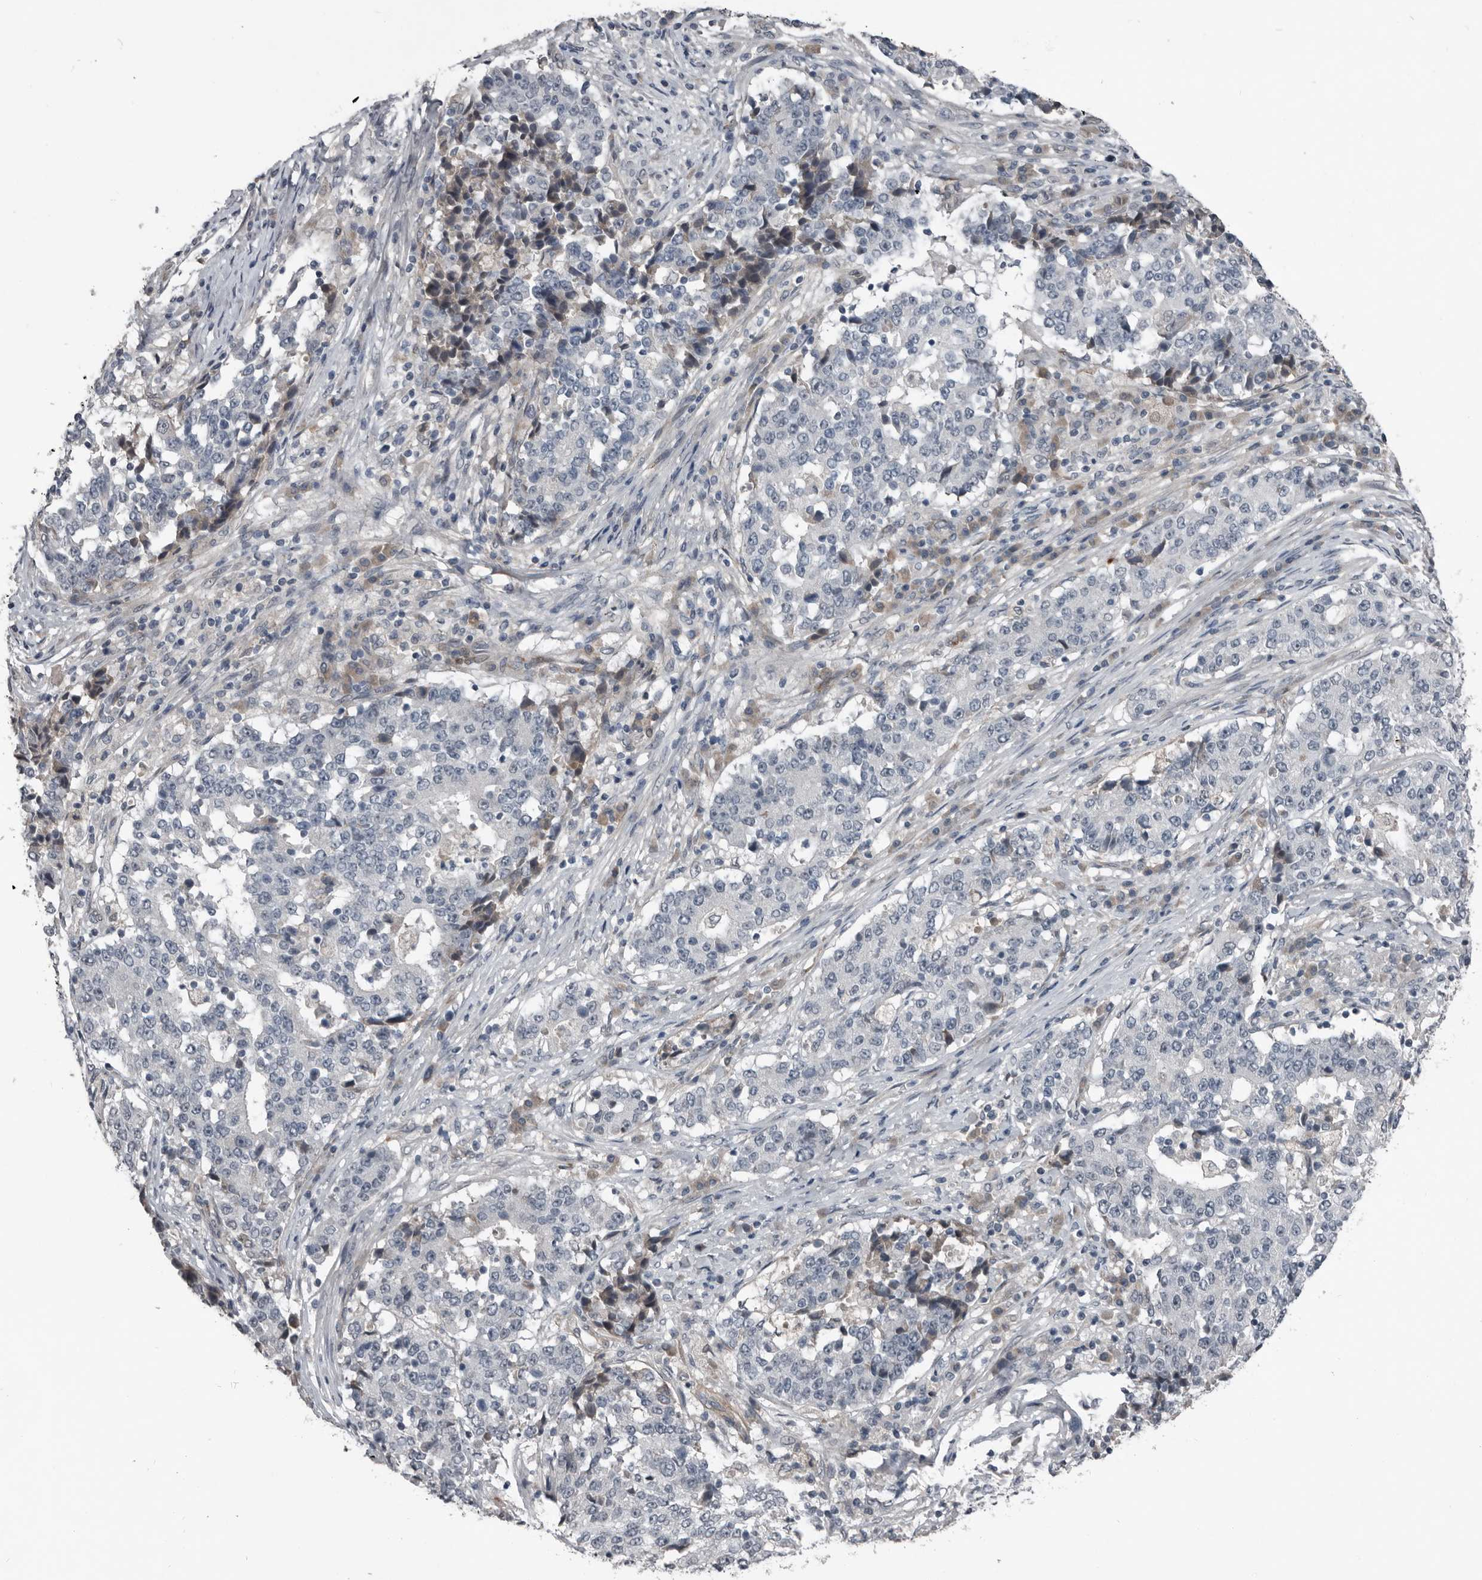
{"staining": {"intensity": "negative", "quantity": "none", "location": "none"}, "tissue": "stomach cancer", "cell_type": "Tumor cells", "image_type": "cancer", "snomed": [{"axis": "morphology", "description": "Adenocarcinoma, NOS"}, {"axis": "topography", "description": "Stomach"}], "caption": "A high-resolution photomicrograph shows immunohistochemistry (IHC) staining of stomach cancer (adenocarcinoma), which reveals no significant expression in tumor cells.", "gene": "C1orf216", "patient": {"sex": "male", "age": 59}}